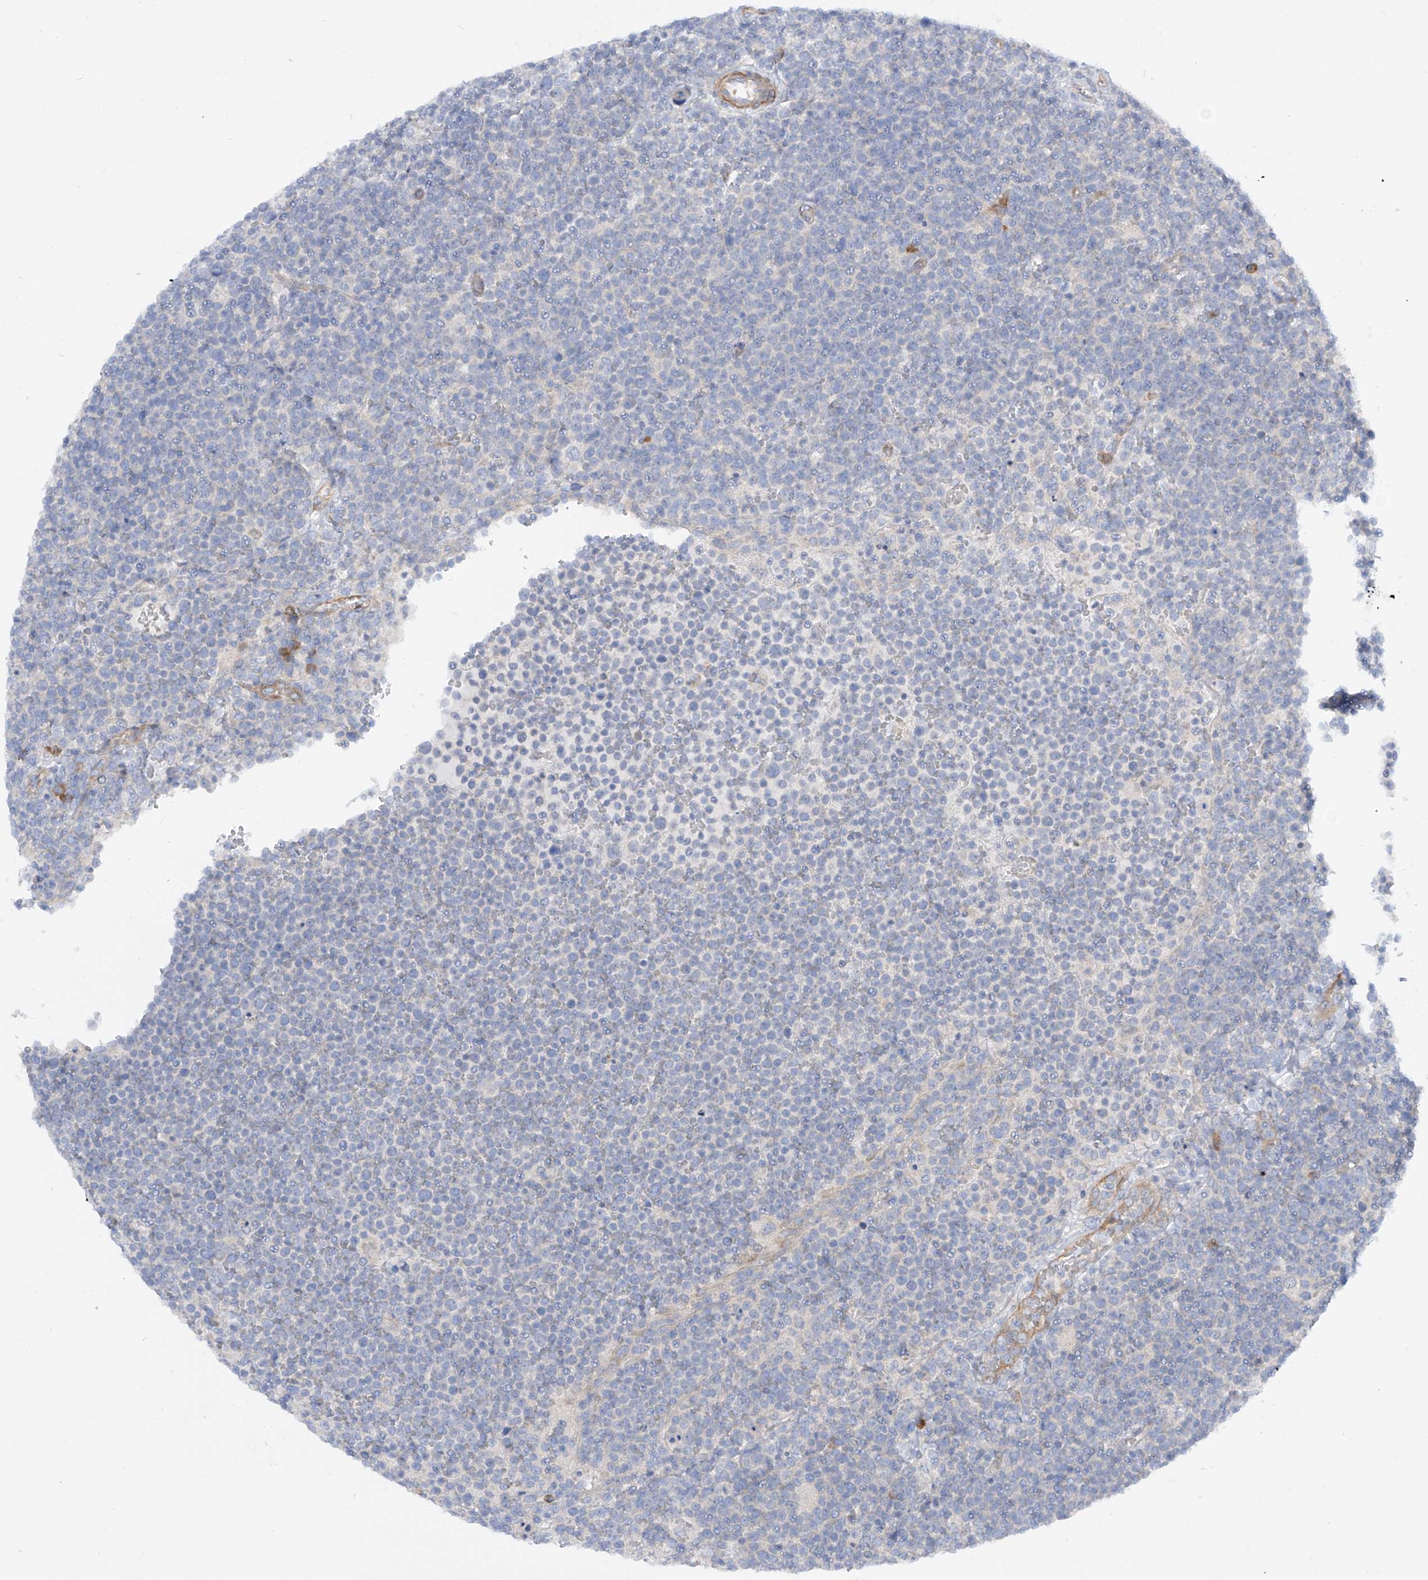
{"staining": {"intensity": "negative", "quantity": "none", "location": "none"}, "tissue": "lymphoma", "cell_type": "Tumor cells", "image_type": "cancer", "snomed": [{"axis": "morphology", "description": "Malignant lymphoma, non-Hodgkin's type, High grade"}, {"axis": "topography", "description": "Lymph node"}], "caption": "High-grade malignant lymphoma, non-Hodgkin's type was stained to show a protein in brown. There is no significant positivity in tumor cells. (IHC, brightfield microscopy, high magnification).", "gene": "LCA5", "patient": {"sex": "male", "age": 61}}